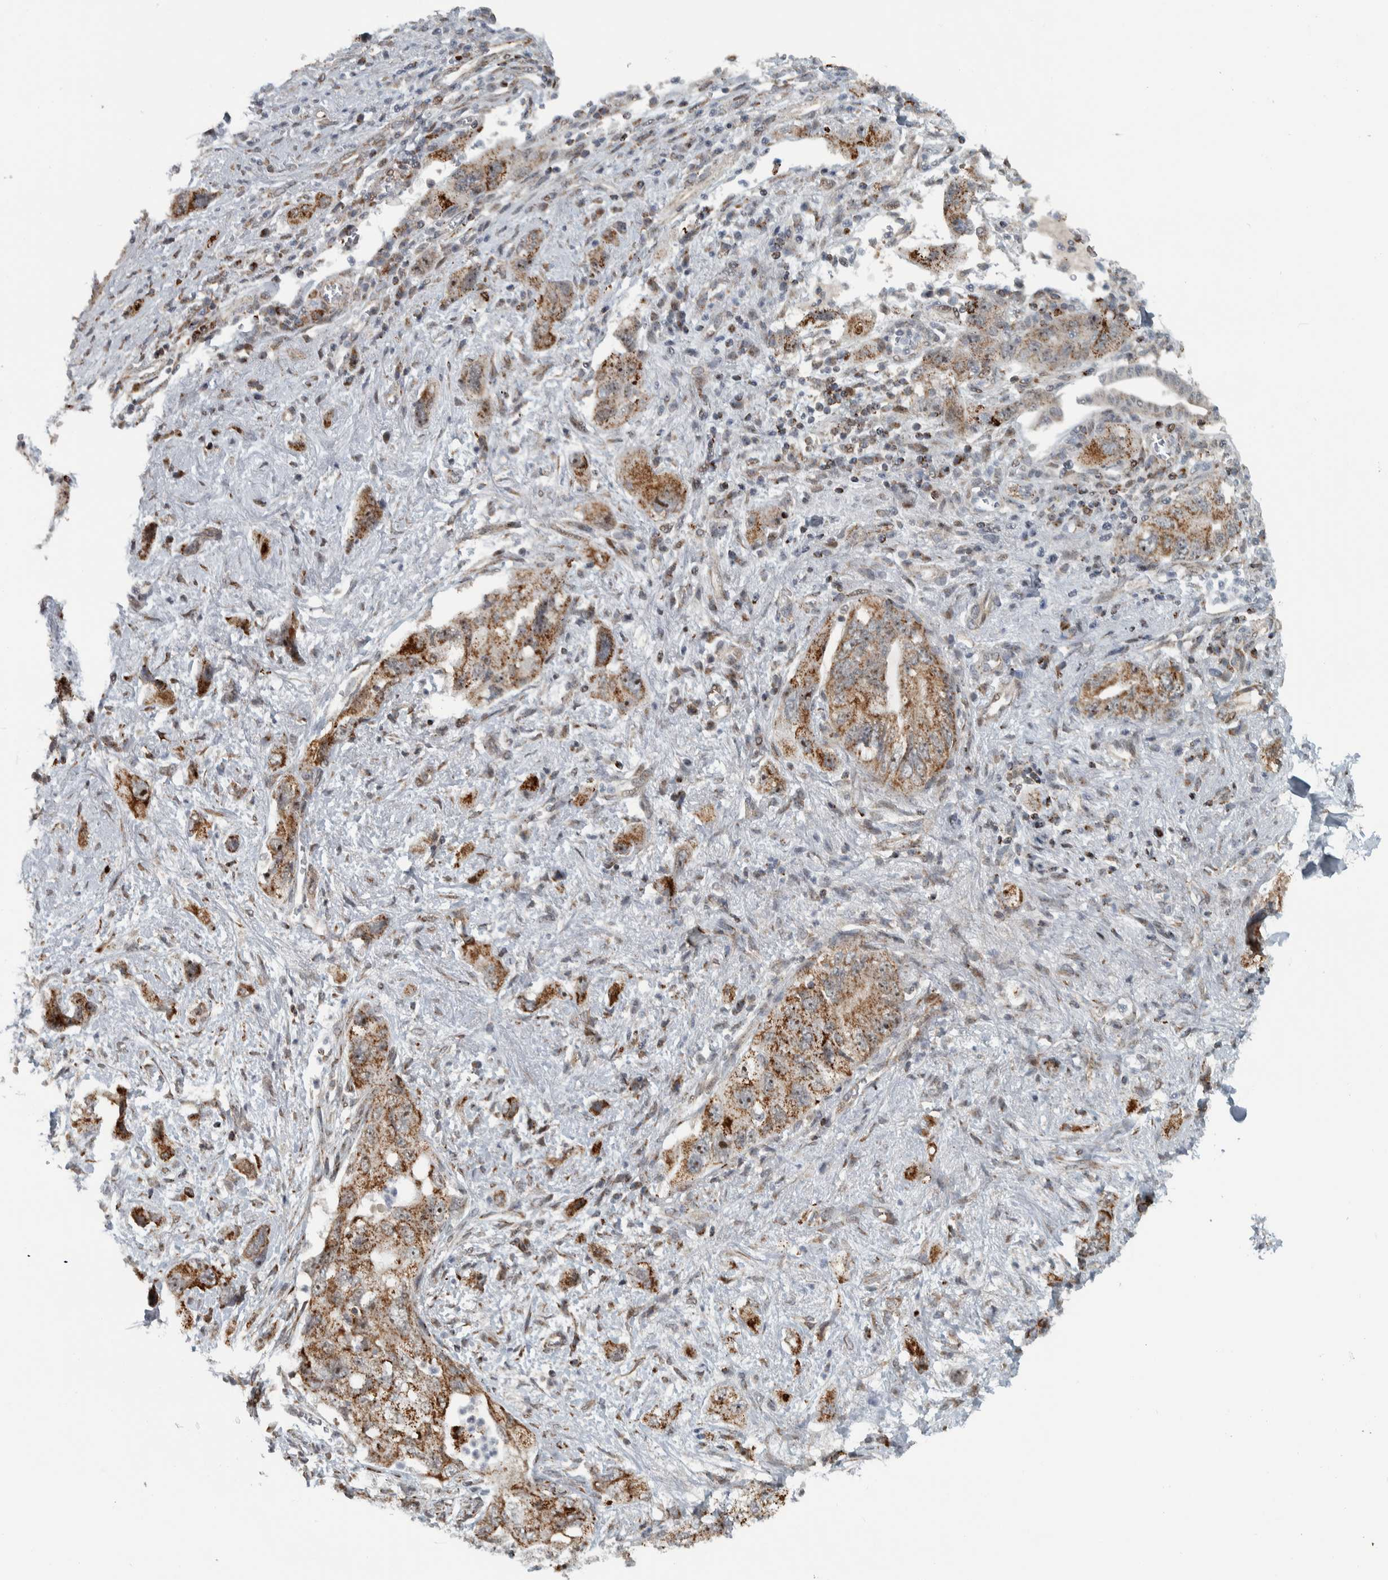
{"staining": {"intensity": "moderate", "quantity": ">75%", "location": "cytoplasmic/membranous"}, "tissue": "pancreatic cancer", "cell_type": "Tumor cells", "image_type": "cancer", "snomed": [{"axis": "morphology", "description": "Adenocarcinoma, NOS"}, {"axis": "topography", "description": "Pancreas"}], "caption": "Immunohistochemistry (IHC) (DAB) staining of pancreatic cancer exhibits moderate cytoplasmic/membranous protein staining in about >75% of tumor cells.", "gene": "PPM1K", "patient": {"sex": "female", "age": 73}}